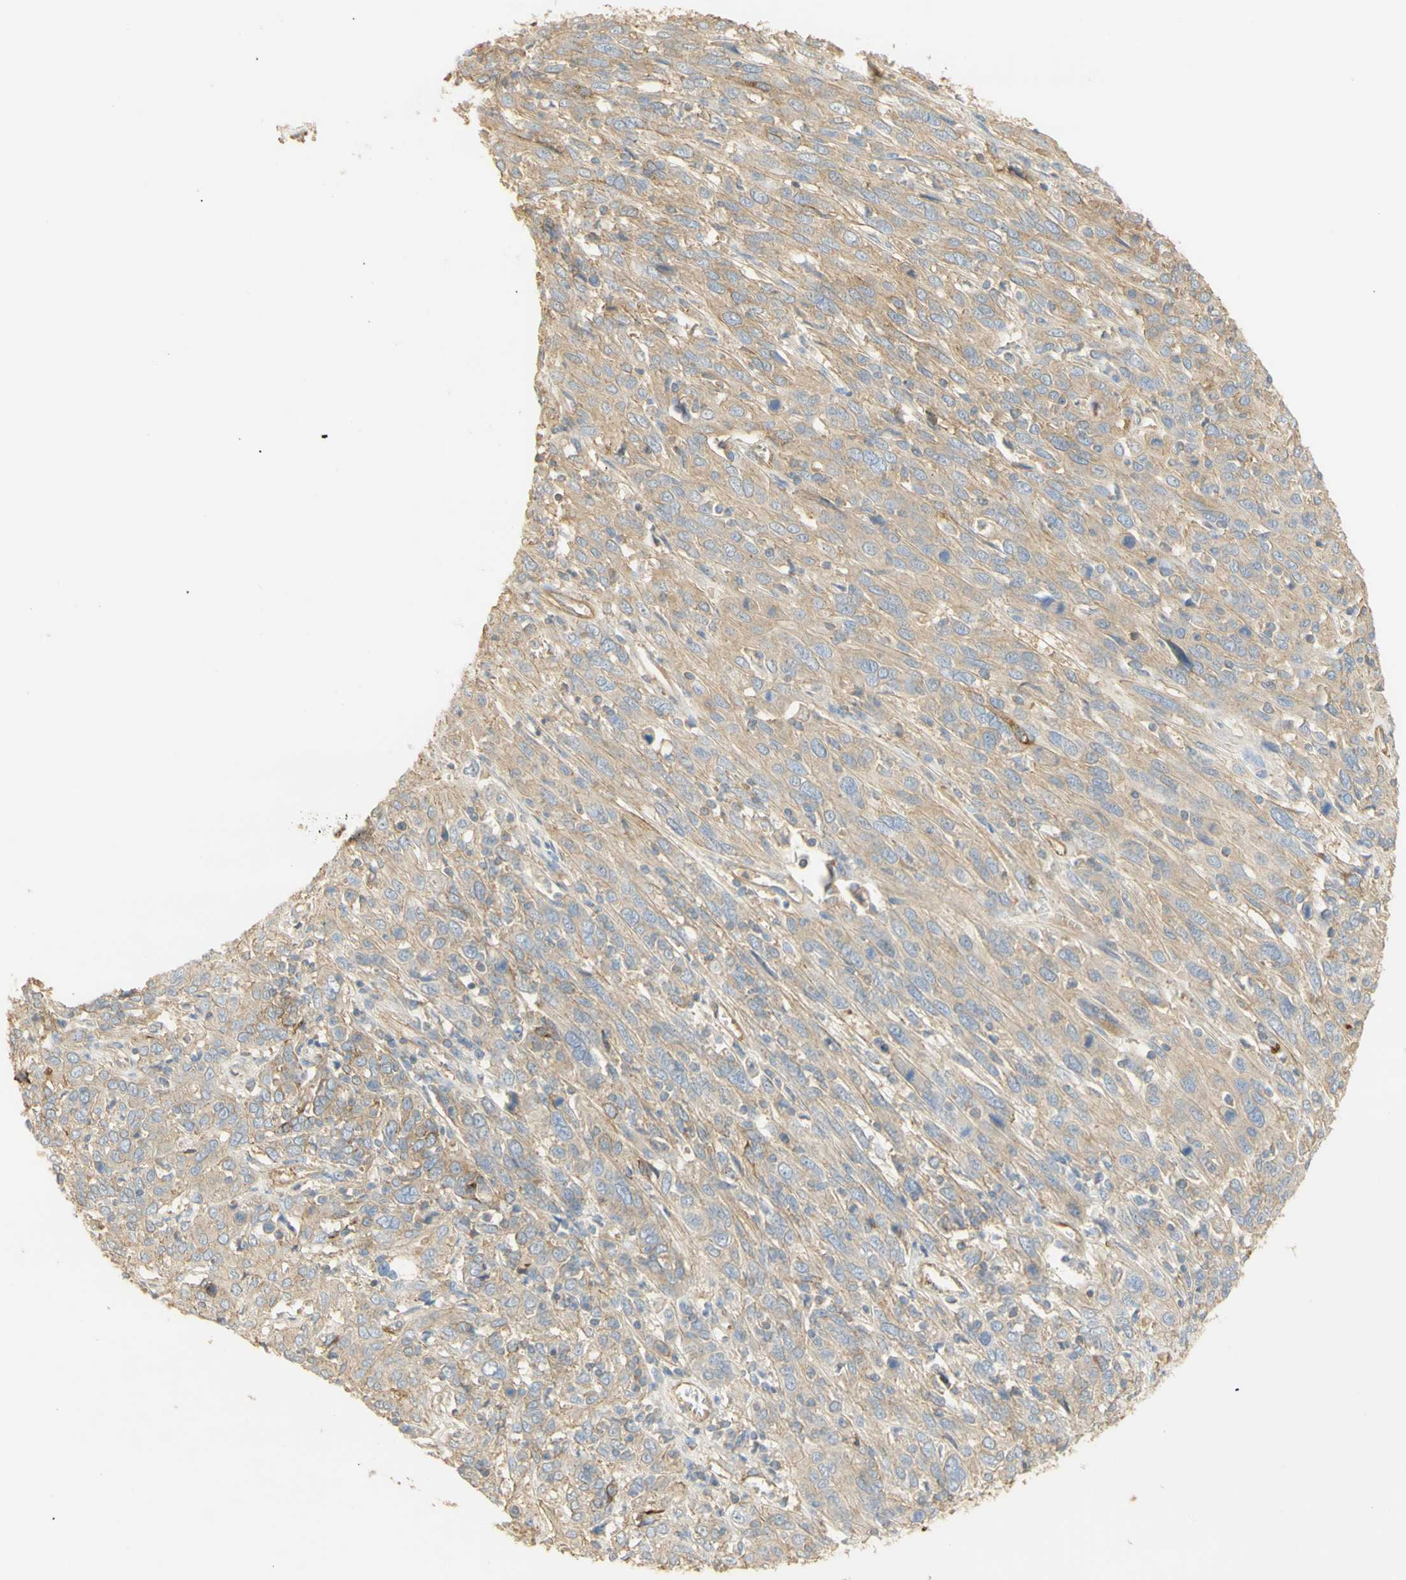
{"staining": {"intensity": "weak", "quantity": ">75%", "location": "cytoplasmic/membranous"}, "tissue": "cervical cancer", "cell_type": "Tumor cells", "image_type": "cancer", "snomed": [{"axis": "morphology", "description": "Squamous cell carcinoma, NOS"}, {"axis": "topography", "description": "Cervix"}], "caption": "High-magnification brightfield microscopy of squamous cell carcinoma (cervical) stained with DAB (3,3'-diaminobenzidine) (brown) and counterstained with hematoxylin (blue). tumor cells exhibit weak cytoplasmic/membranous staining is identified in about>75% of cells. The staining was performed using DAB, with brown indicating positive protein expression. Nuclei are stained blue with hematoxylin.", "gene": "KCNE4", "patient": {"sex": "female", "age": 46}}